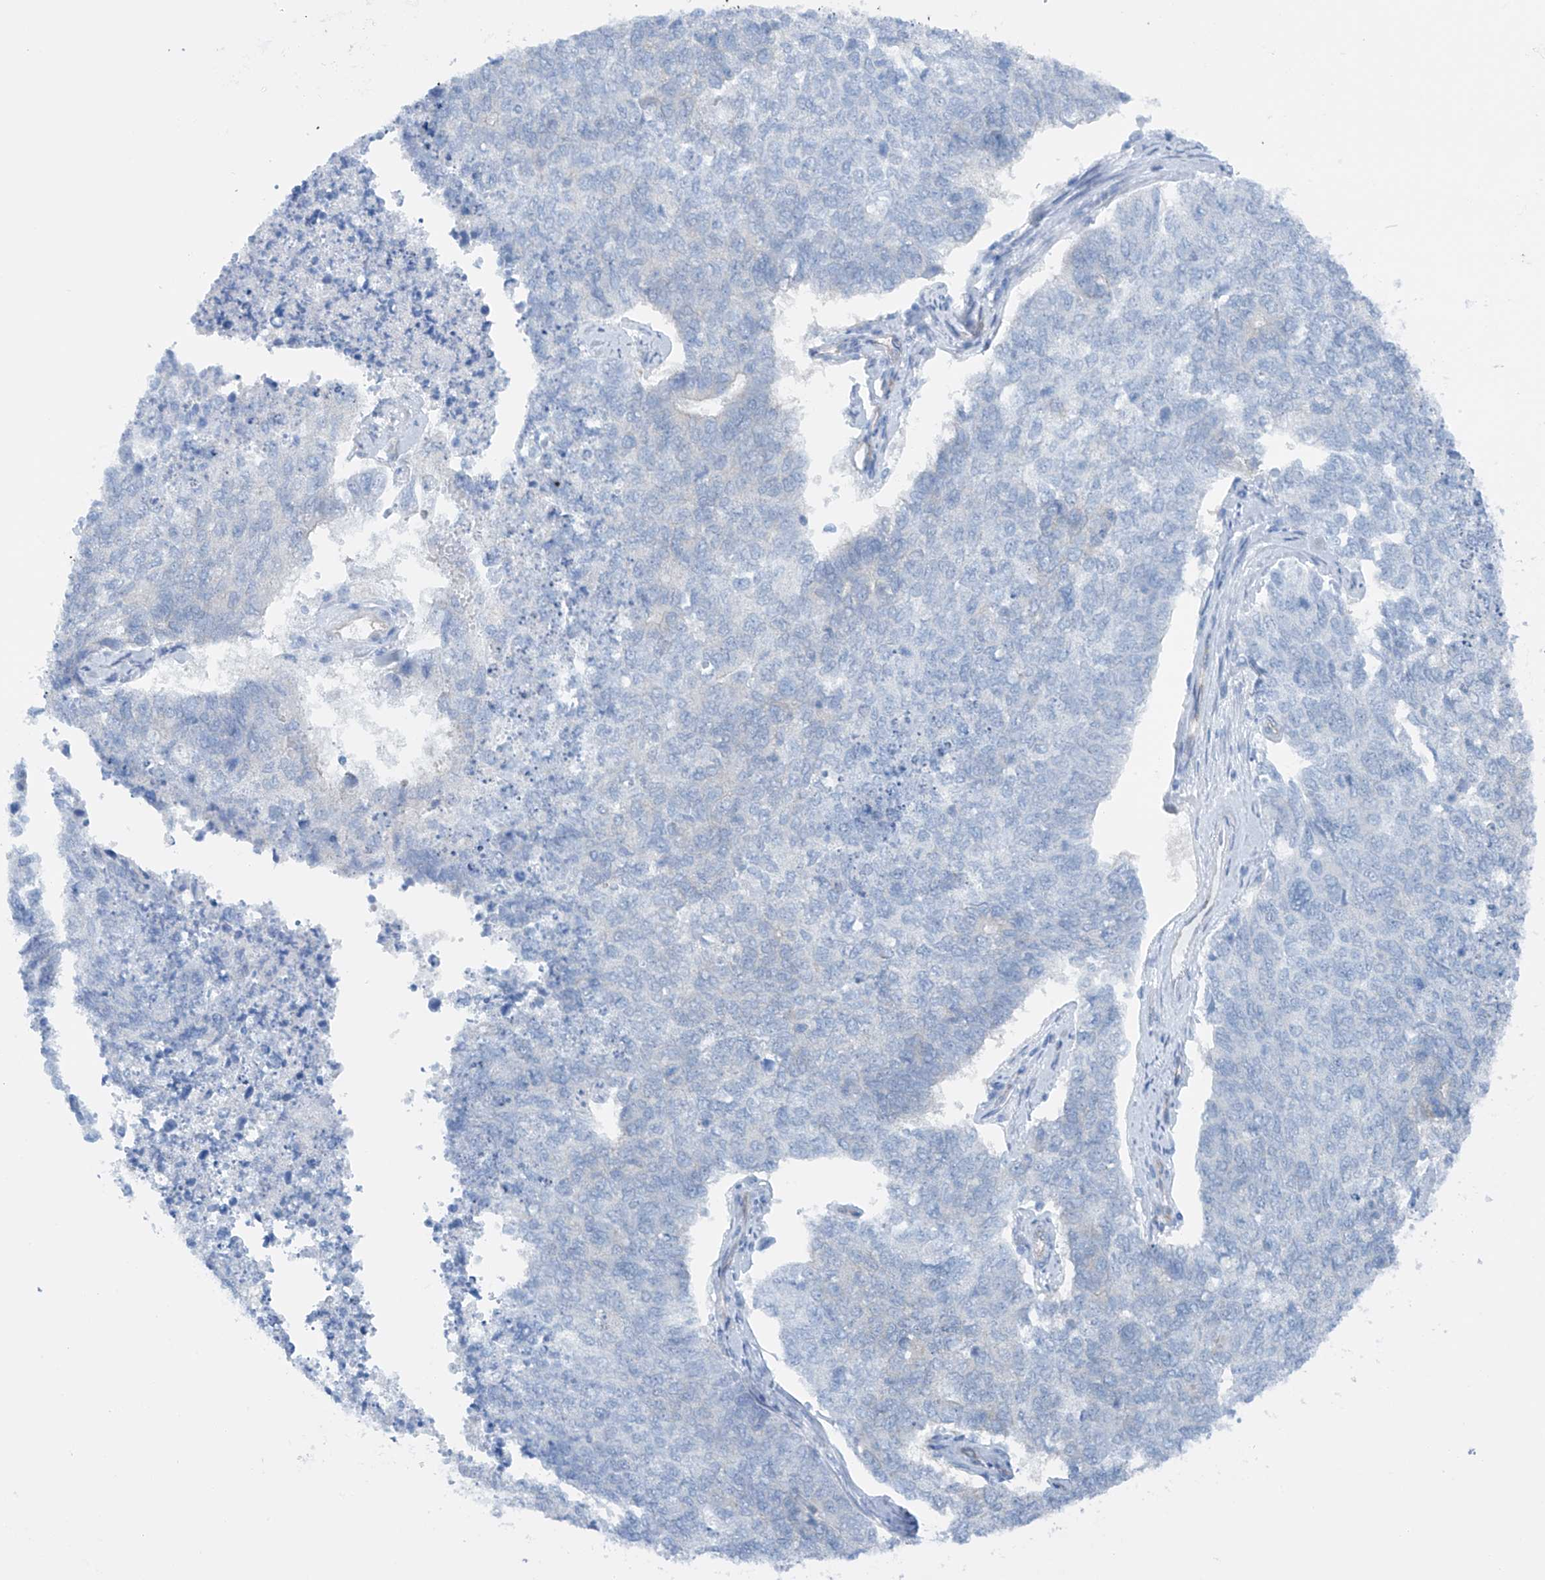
{"staining": {"intensity": "negative", "quantity": "none", "location": "none"}, "tissue": "cervical cancer", "cell_type": "Tumor cells", "image_type": "cancer", "snomed": [{"axis": "morphology", "description": "Squamous cell carcinoma, NOS"}, {"axis": "topography", "description": "Cervix"}], "caption": "This photomicrograph is of cervical cancer stained with immunohistochemistry to label a protein in brown with the nuclei are counter-stained blue. There is no expression in tumor cells.", "gene": "MAGI1", "patient": {"sex": "female", "age": 63}}